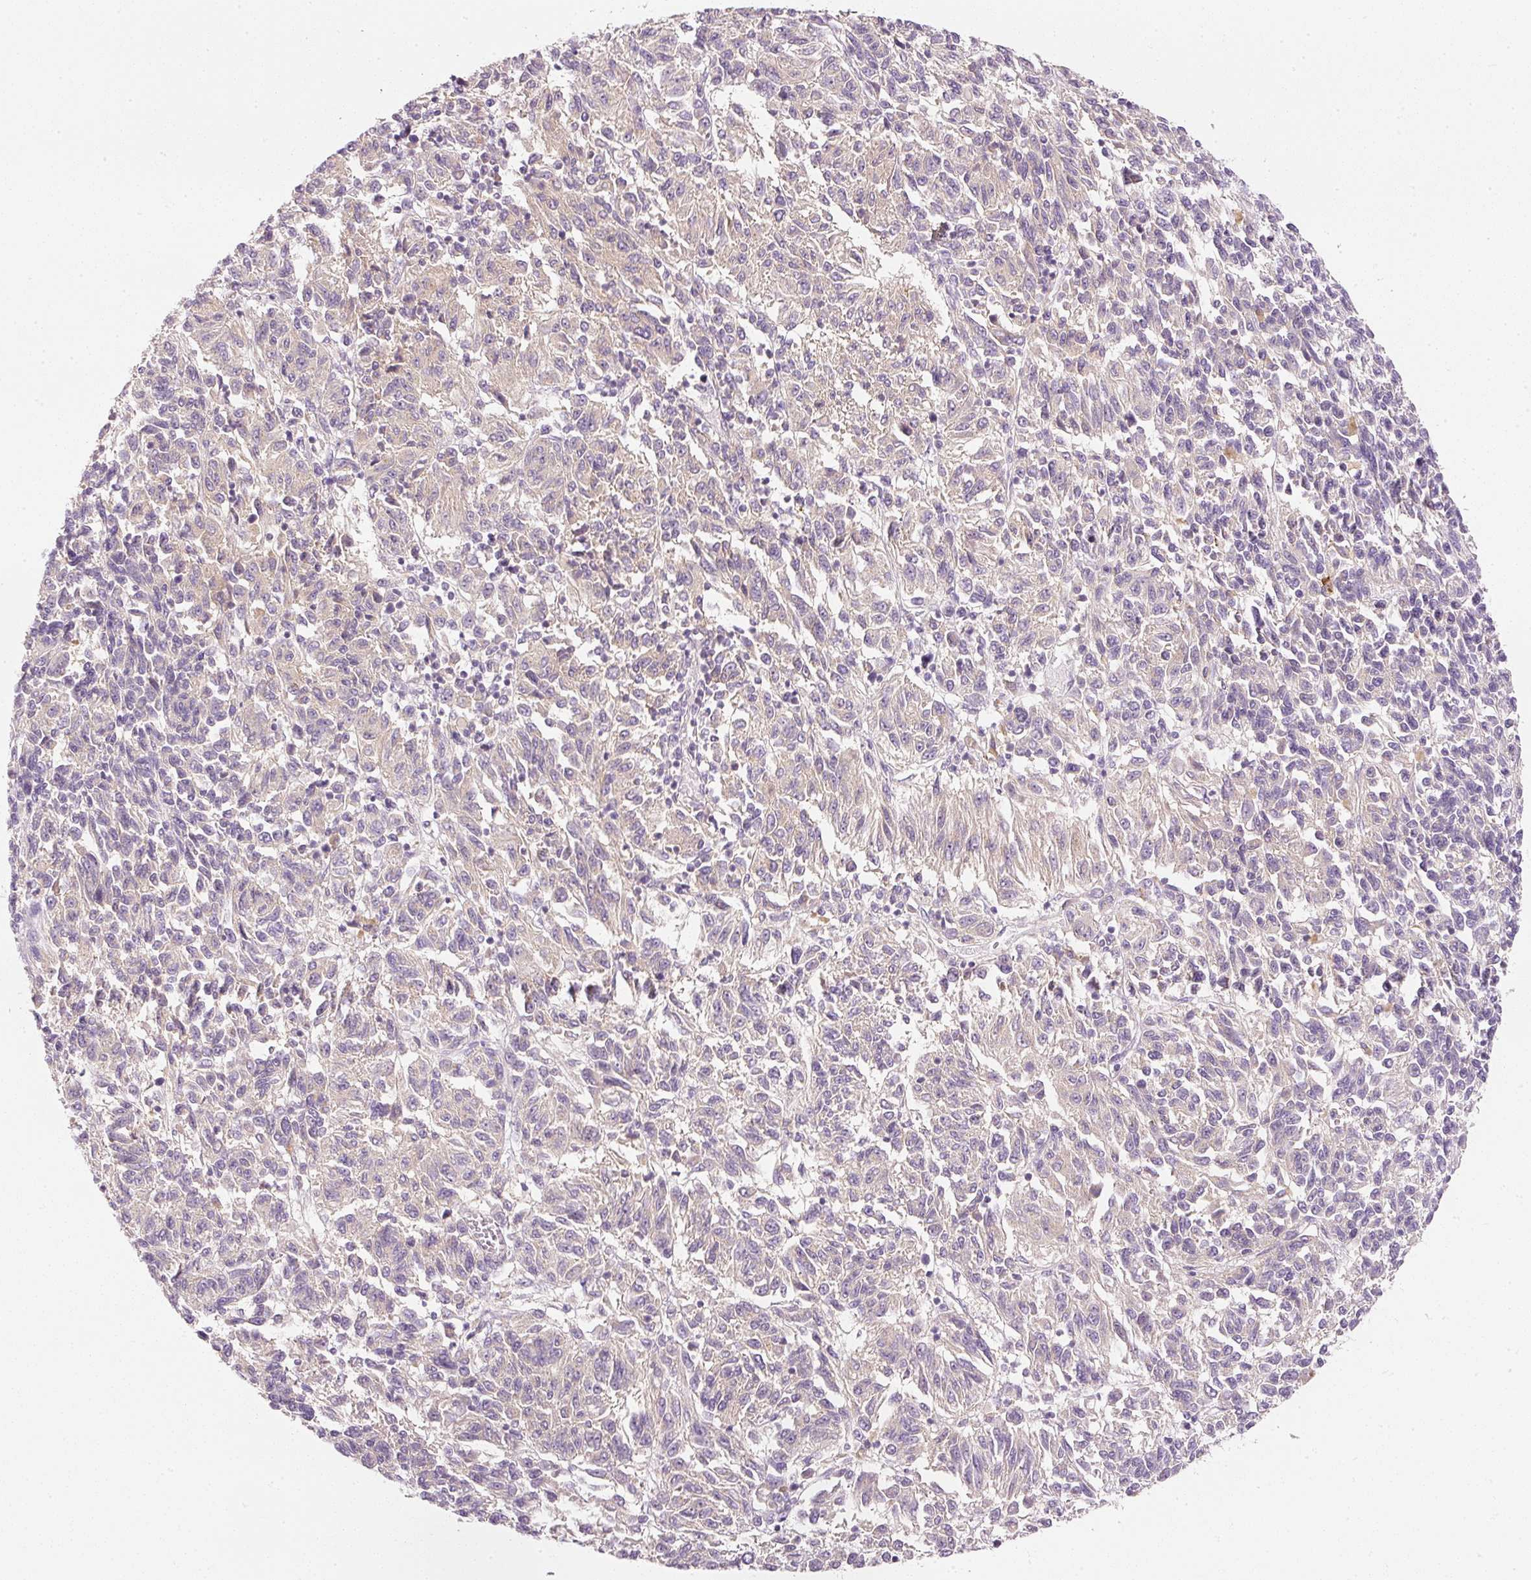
{"staining": {"intensity": "negative", "quantity": "none", "location": "none"}, "tissue": "melanoma", "cell_type": "Tumor cells", "image_type": "cancer", "snomed": [{"axis": "morphology", "description": "Malignant melanoma, Metastatic site"}, {"axis": "topography", "description": "Lung"}], "caption": "Malignant melanoma (metastatic site) stained for a protein using immunohistochemistry (IHC) shows no expression tumor cells.", "gene": "RNF167", "patient": {"sex": "male", "age": 64}}